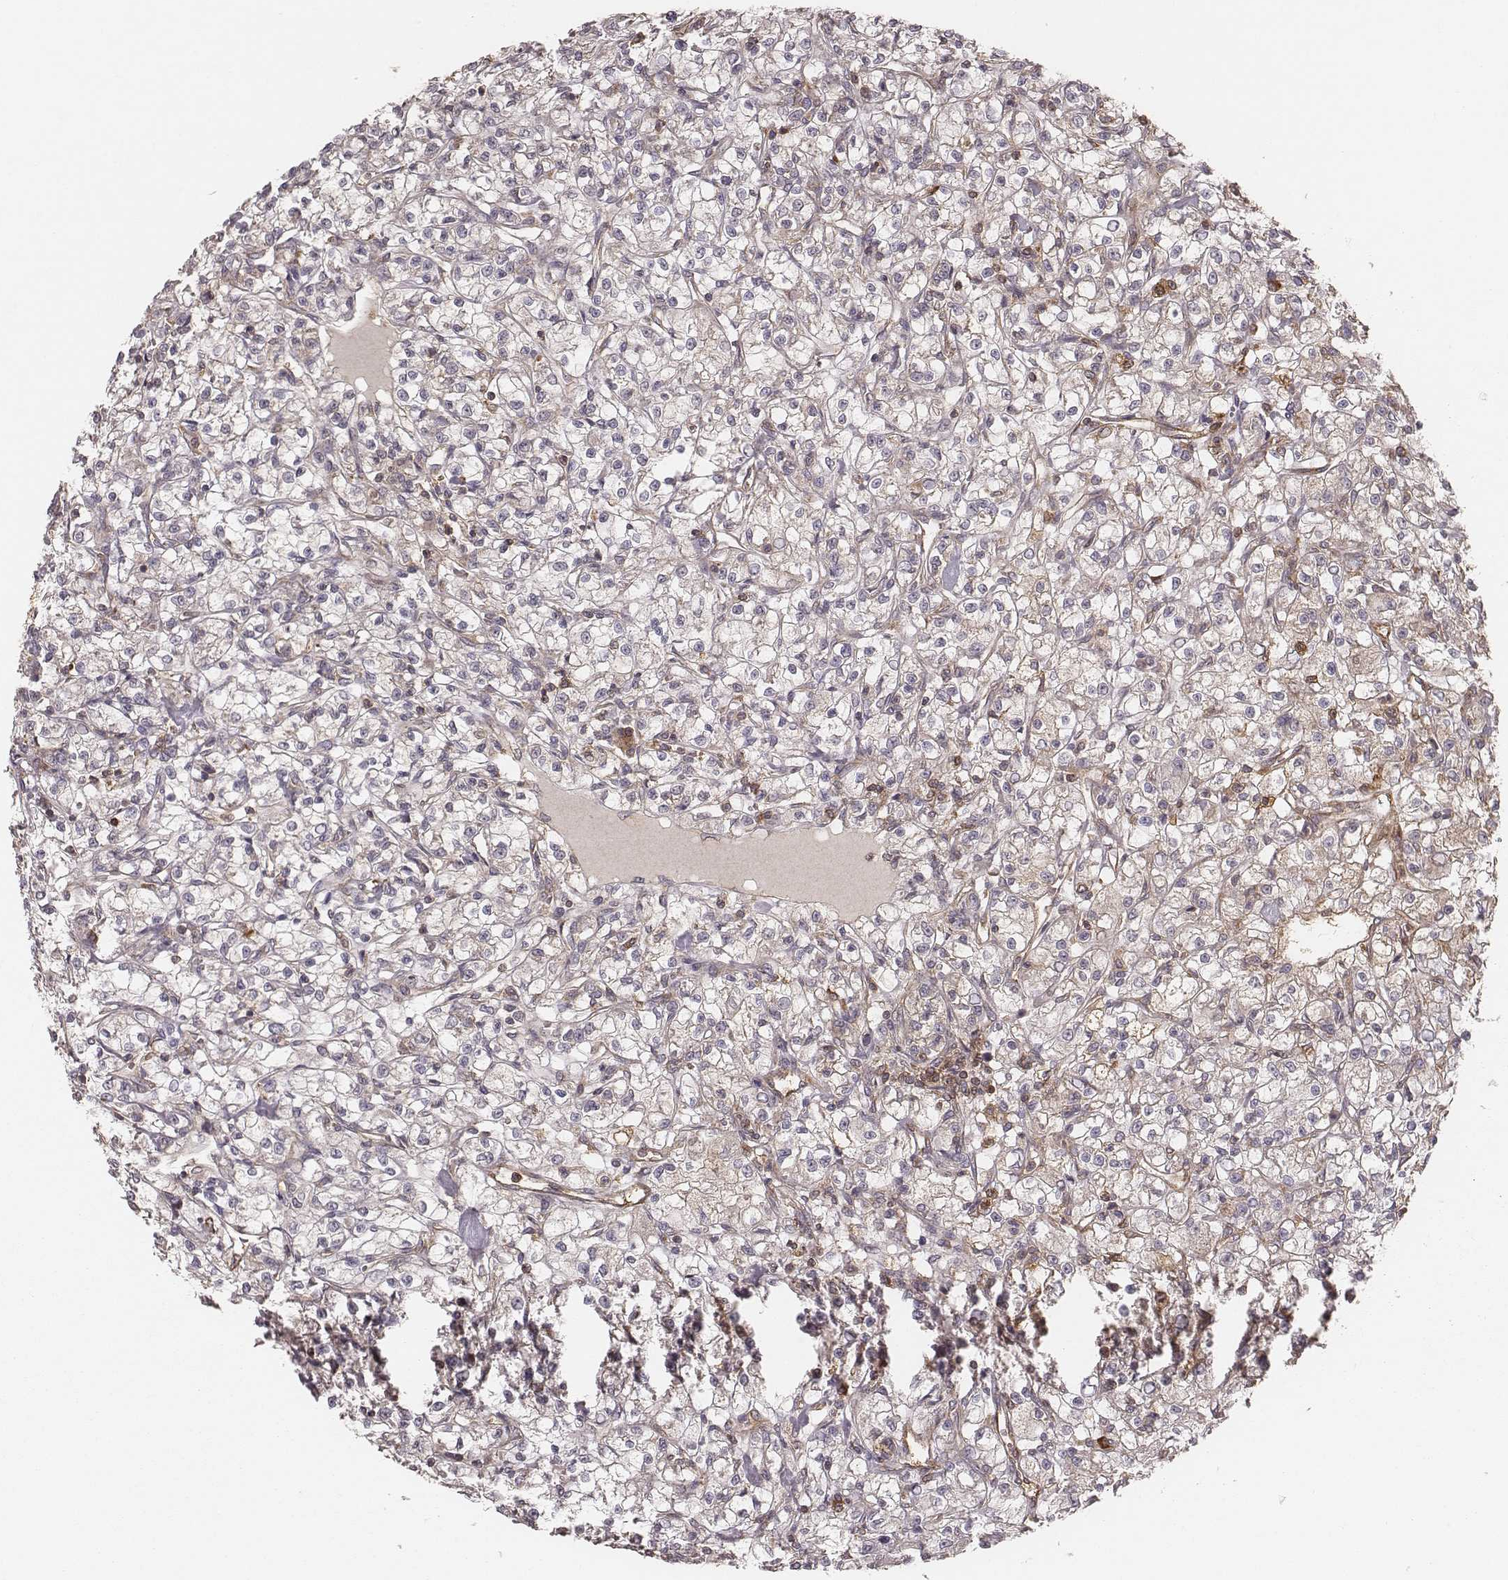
{"staining": {"intensity": "moderate", "quantity": "25%-75%", "location": "cytoplasmic/membranous"}, "tissue": "renal cancer", "cell_type": "Tumor cells", "image_type": "cancer", "snomed": [{"axis": "morphology", "description": "Adenocarcinoma, NOS"}, {"axis": "topography", "description": "Kidney"}], "caption": "Protein analysis of renal cancer tissue exhibits moderate cytoplasmic/membranous expression in approximately 25%-75% of tumor cells.", "gene": "CARS1", "patient": {"sex": "female", "age": 59}}